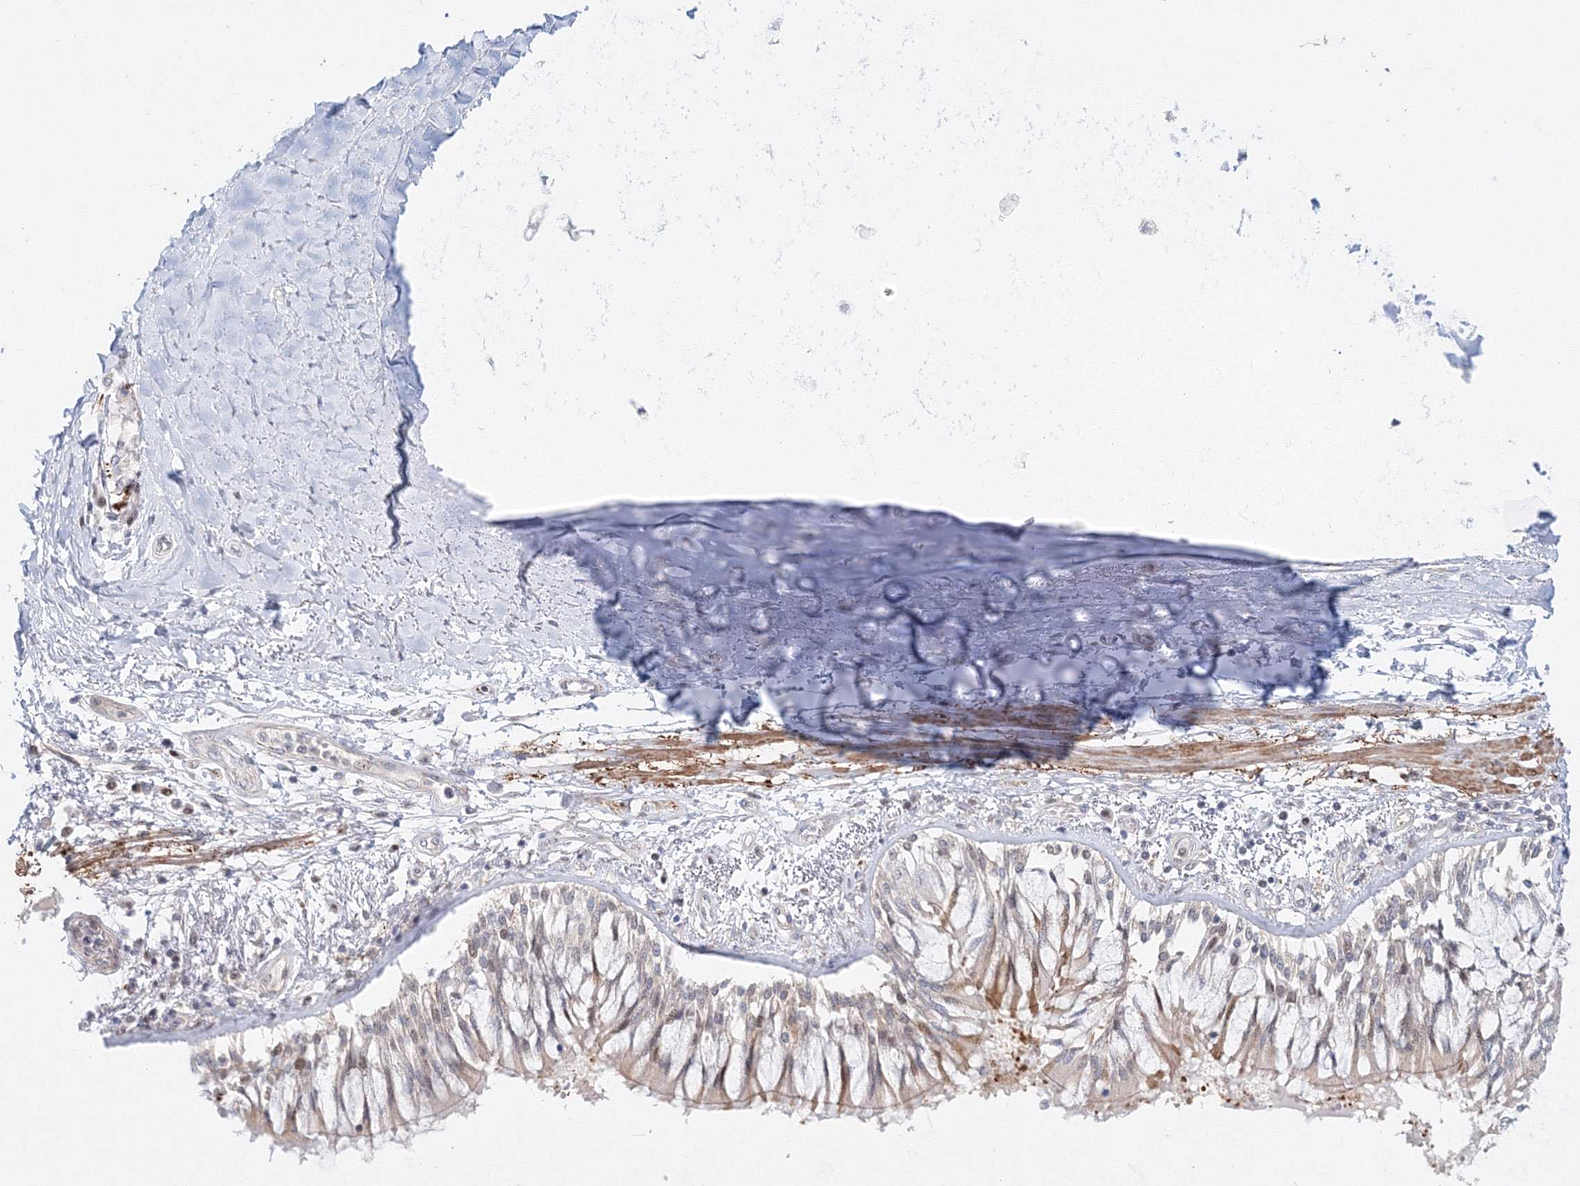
{"staining": {"intensity": "negative", "quantity": "none", "location": "none"}, "tissue": "adipose tissue", "cell_type": "Adipocytes", "image_type": "normal", "snomed": [{"axis": "morphology", "description": "Normal tissue, NOS"}, {"axis": "topography", "description": "Cartilage tissue"}, {"axis": "topography", "description": "Bronchus"}, {"axis": "topography", "description": "Lung"}, {"axis": "topography", "description": "Peripheral nerve tissue"}], "caption": "Immunohistochemistry of normal adipose tissue exhibits no staining in adipocytes. The staining was performed using DAB to visualize the protein expression in brown, while the nuclei were stained in blue with hematoxylin (Magnification: 20x).", "gene": "ARHGAP21", "patient": {"sex": "female", "age": 49}}